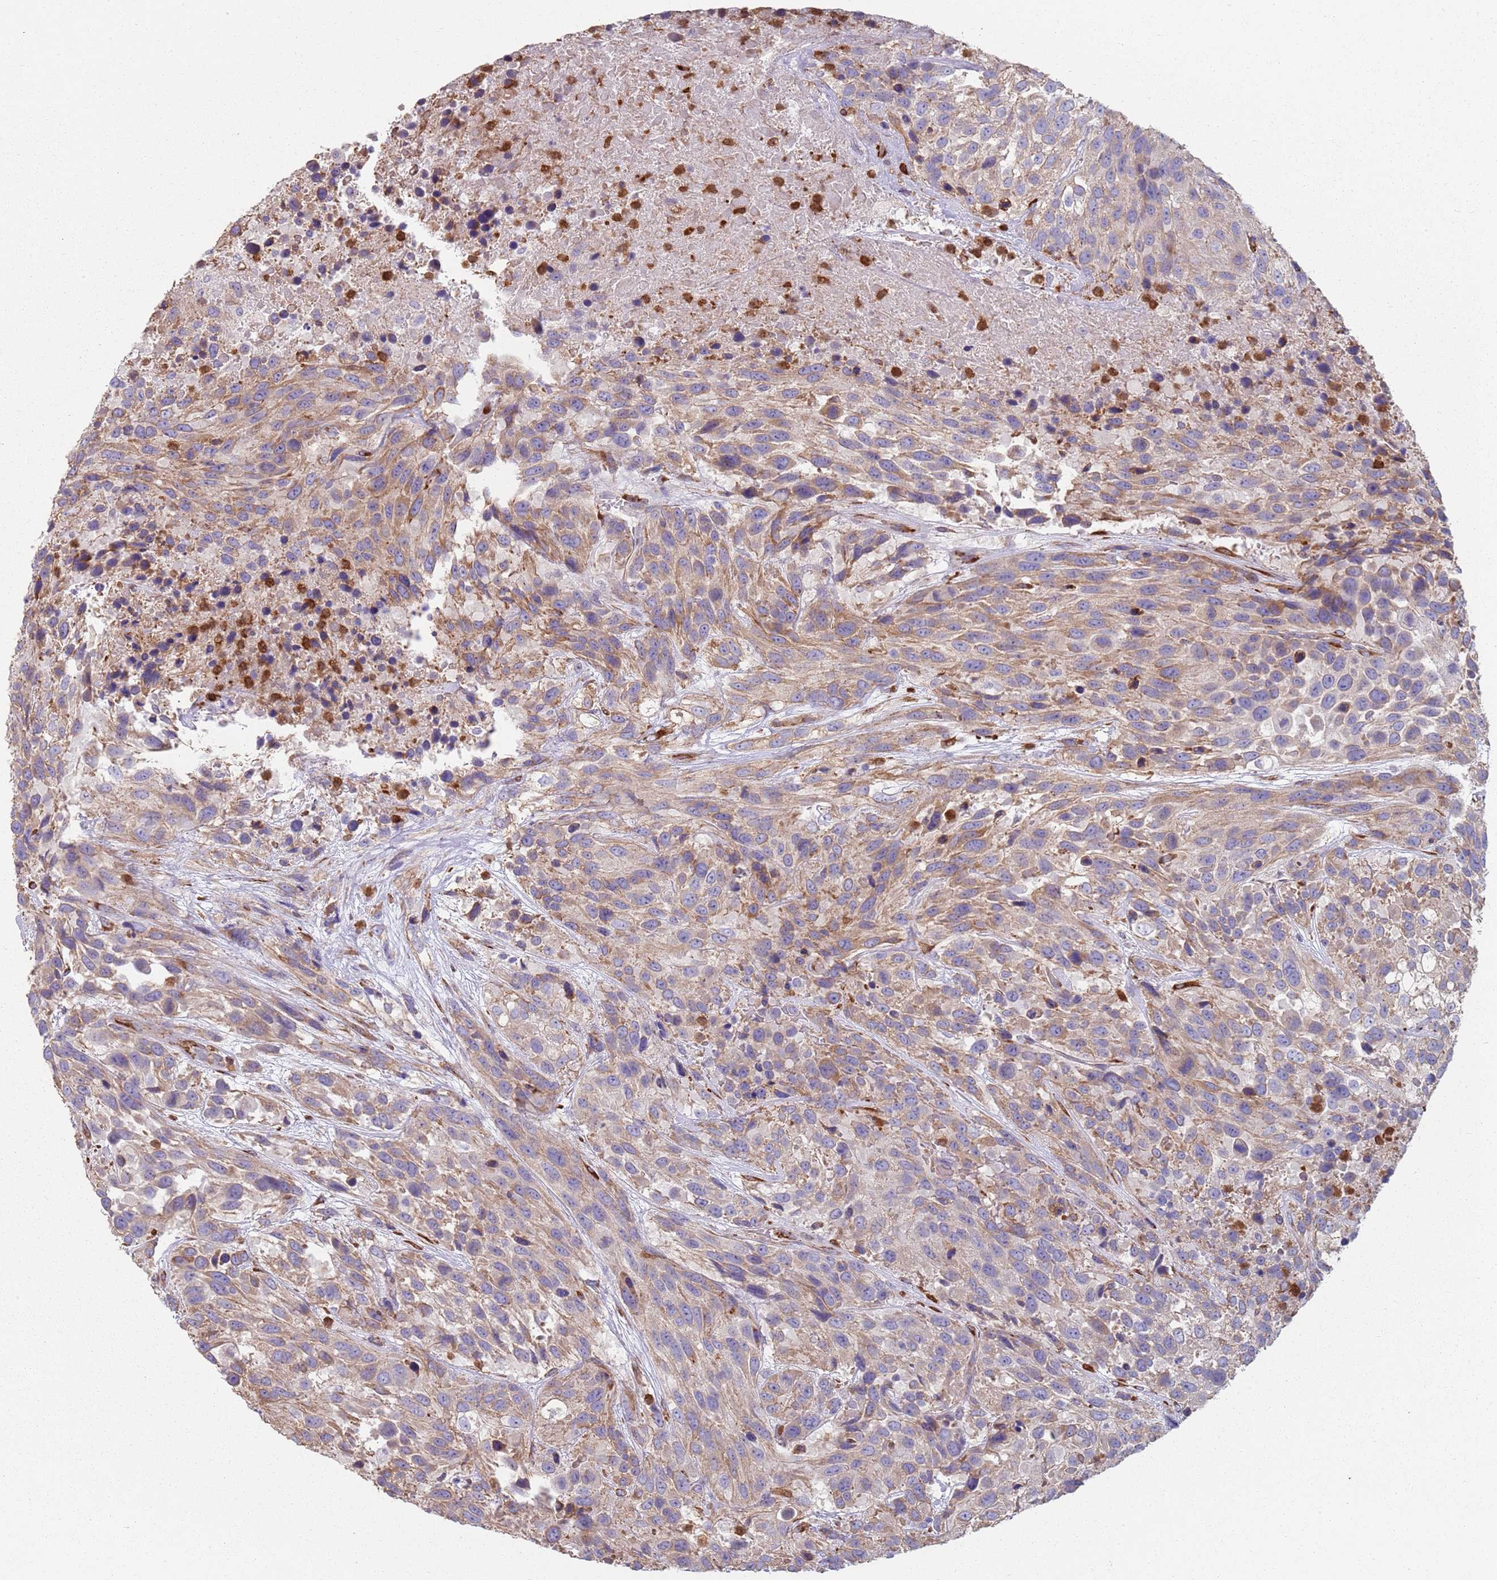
{"staining": {"intensity": "moderate", "quantity": "25%-75%", "location": "cytoplasmic/membranous"}, "tissue": "urothelial cancer", "cell_type": "Tumor cells", "image_type": "cancer", "snomed": [{"axis": "morphology", "description": "Urothelial carcinoma, High grade"}, {"axis": "topography", "description": "Urinary bladder"}], "caption": "A micrograph of urothelial cancer stained for a protein reveals moderate cytoplasmic/membranous brown staining in tumor cells.", "gene": "PHLPP2", "patient": {"sex": "female", "age": 70}}